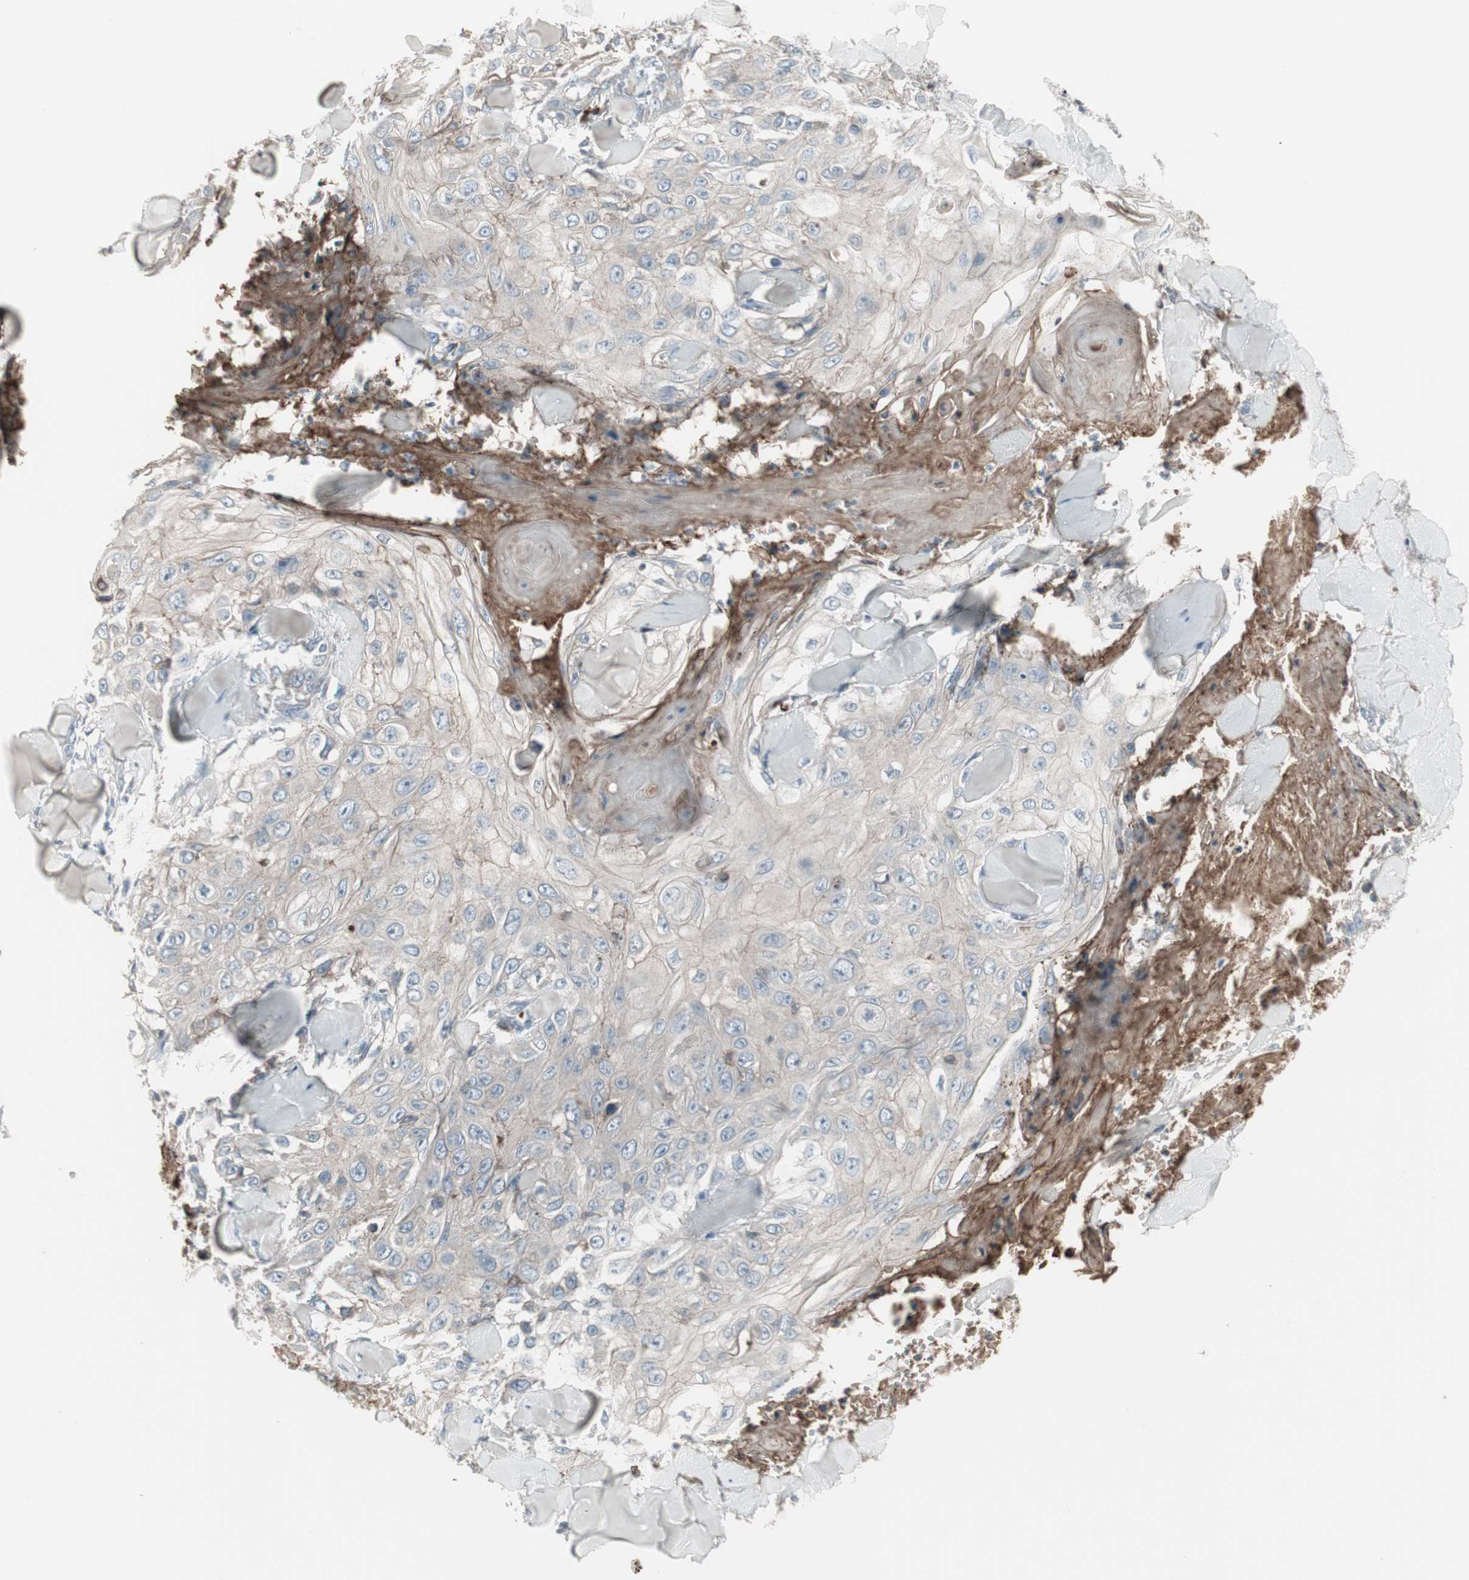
{"staining": {"intensity": "weak", "quantity": "25%-75%", "location": "cytoplasmic/membranous"}, "tissue": "skin cancer", "cell_type": "Tumor cells", "image_type": "cancer", "snomed": [{"axis": "morphology", "description": "Squamous cell carcinoma, NOS"}, {"axis": "topography", "description": "Skin"}], "caption": "Immunohistochemistry image of neoplastic tissue: squamous cell carcinoma (skin) stained using immunohistochemistry (IHC) shows low levels of weak protein expression localized specifically in the cytoplasmic/membranous of tumor cells, appearing as a cytoplasmic/membranous brown color.", "gene": "ZSCAN32", "patient": {"sex": "male", "age": 86}}